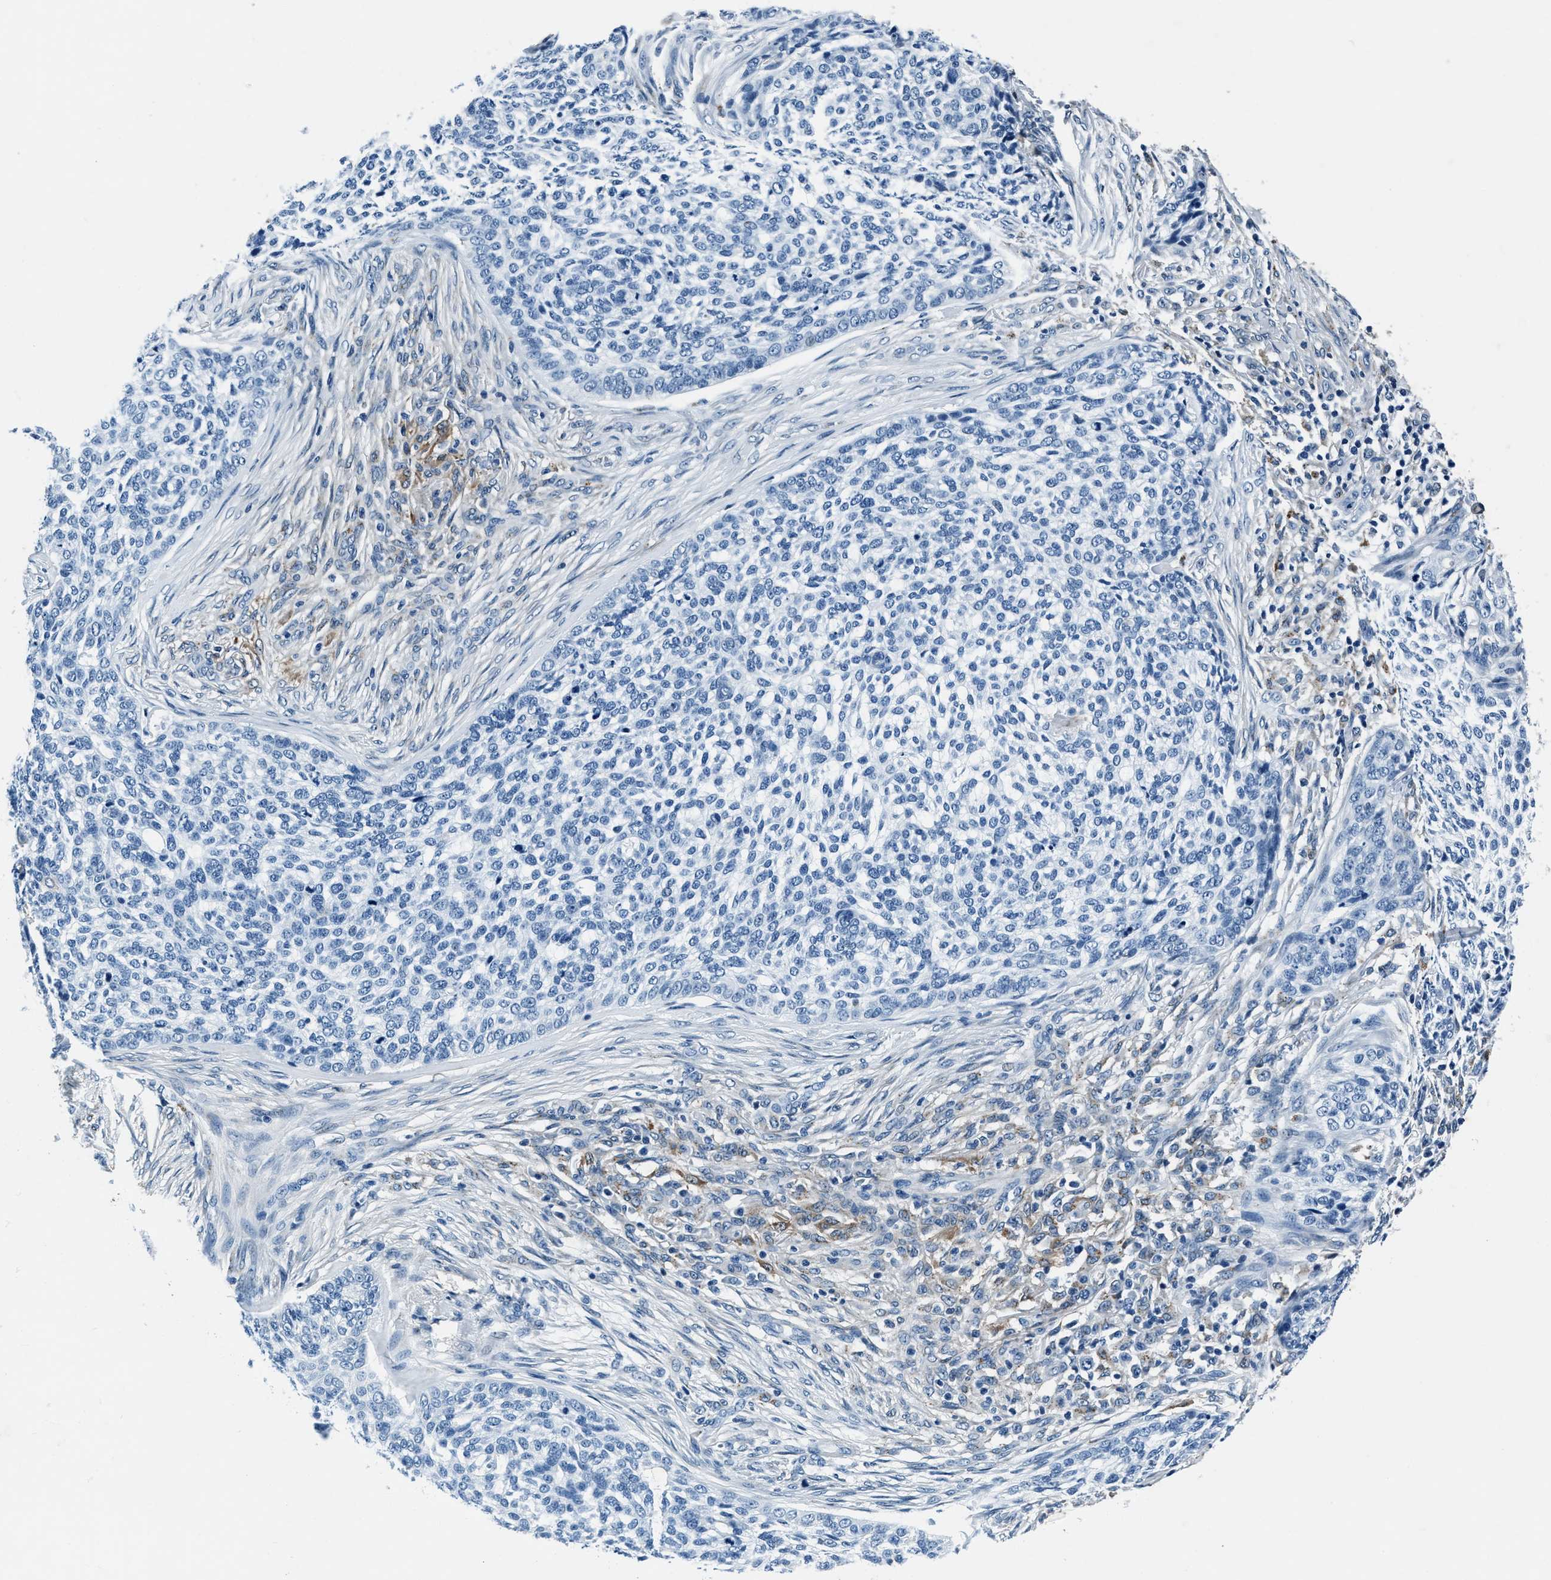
{"staining": {"intensity": "negative", "quantity": "none", "location": "none"}, "tissue": "skin cancer", "cell_type": "Tumor cells", "image_type": "cancer", "snomed": [{"axis": "morphology", "description": "Basal cell carcinoma"}, {"axis": "topography", "description": "Skin"}], "caption": "Skin cancer (basal cell carcinoma) stained for a protein using immunohistochemistry demonstrates no staining tumor cells.", "gene": "PTPDC1", "patient": {"sex": "female", "age": 64}}